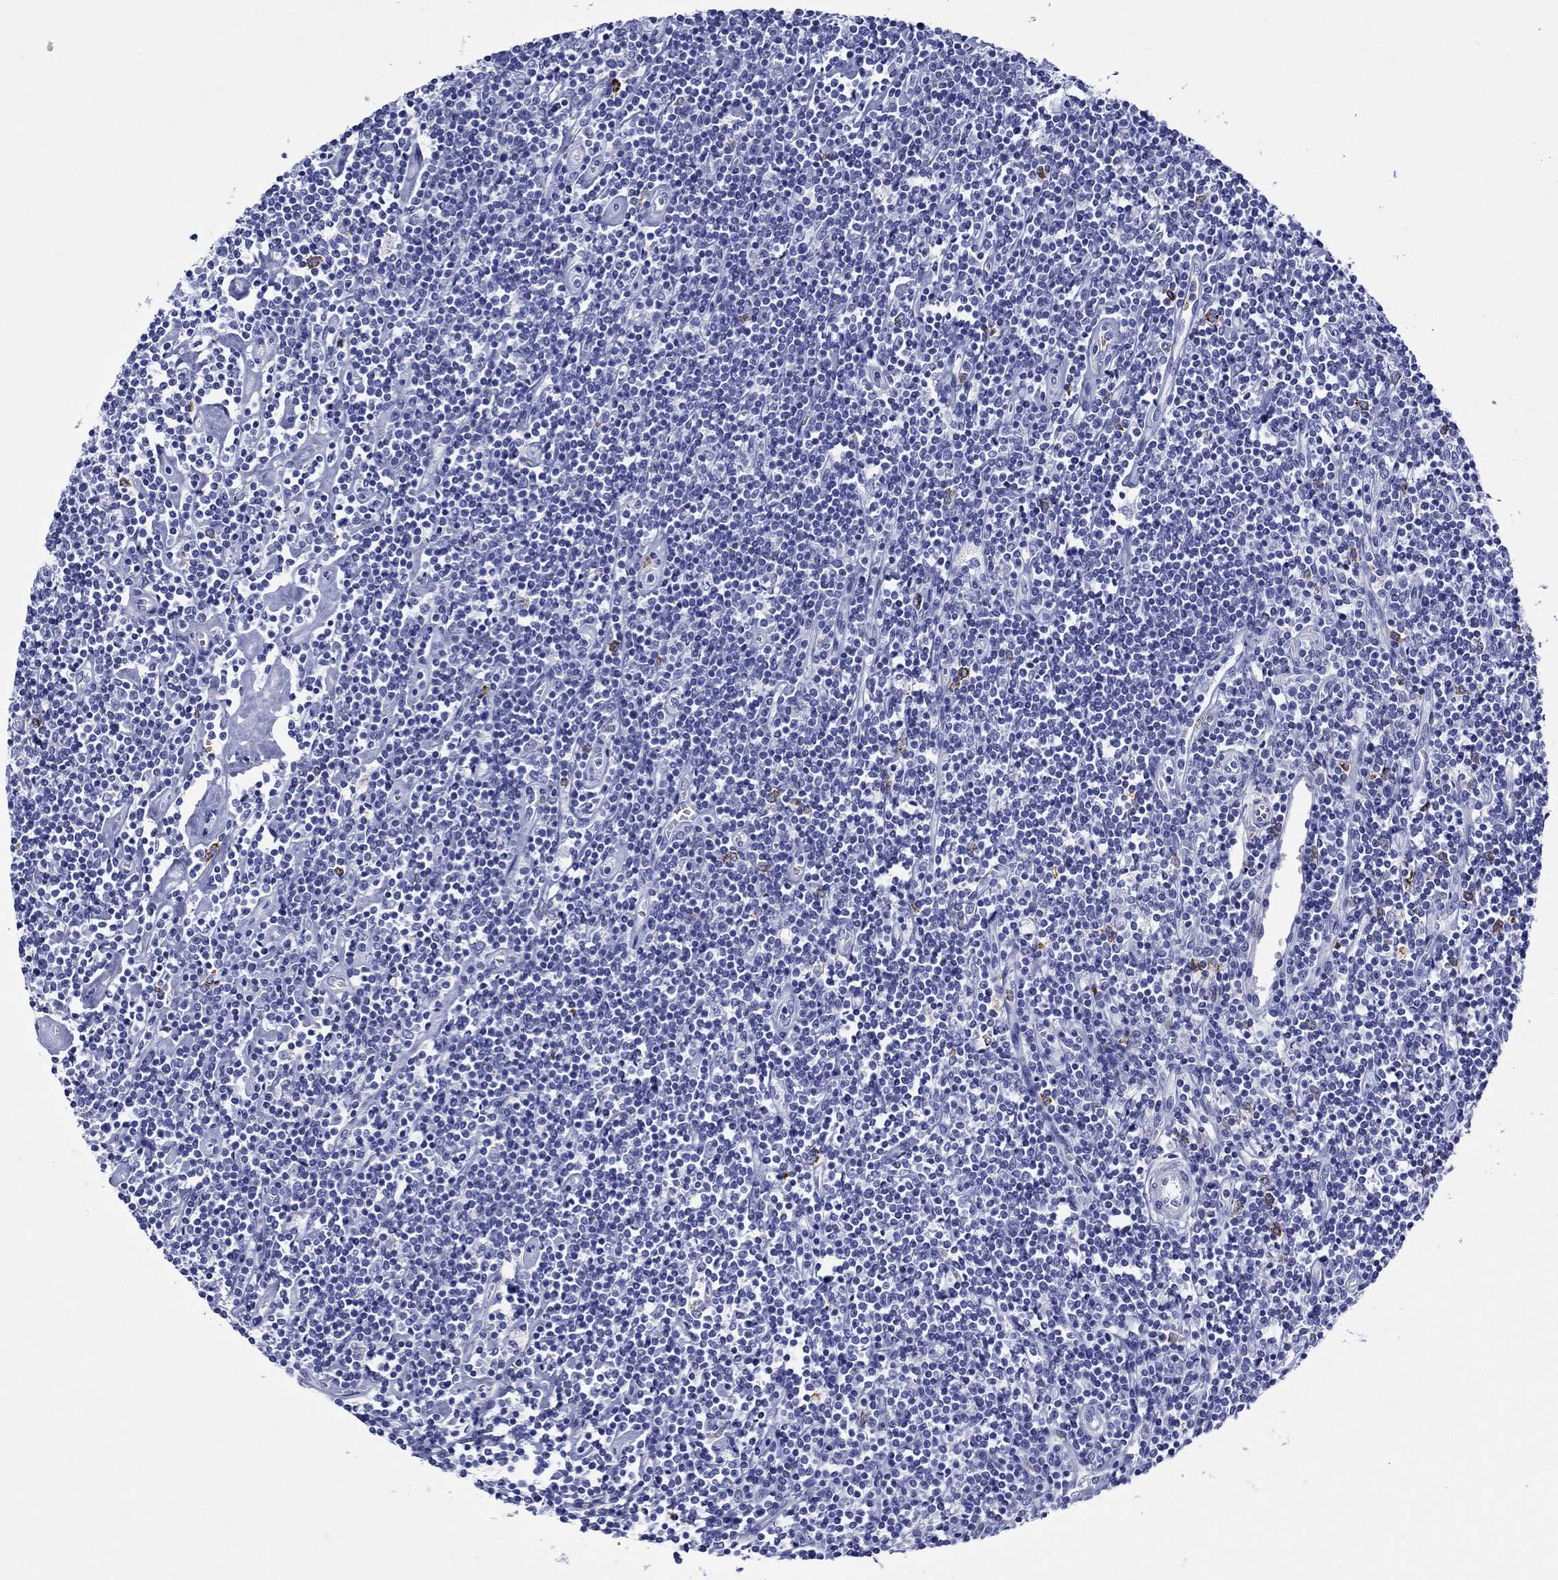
{"staining": {"intensity": "negative", "quantity": "none", "location": "none"}, "tissue": "lymphoma", "cell_type": "Tumor cells", "image_type": "cancer", "snomed": [{"axis": "morphology", "description": "Hodgkin's disease, NOS"}, {"axis": "topography", "description": "Lymph node"}], "caption": "Tumor cells show no significant positivity in lymphoma.", "gene": "EPX", "patient": {"sex": "male", "age": 40}}